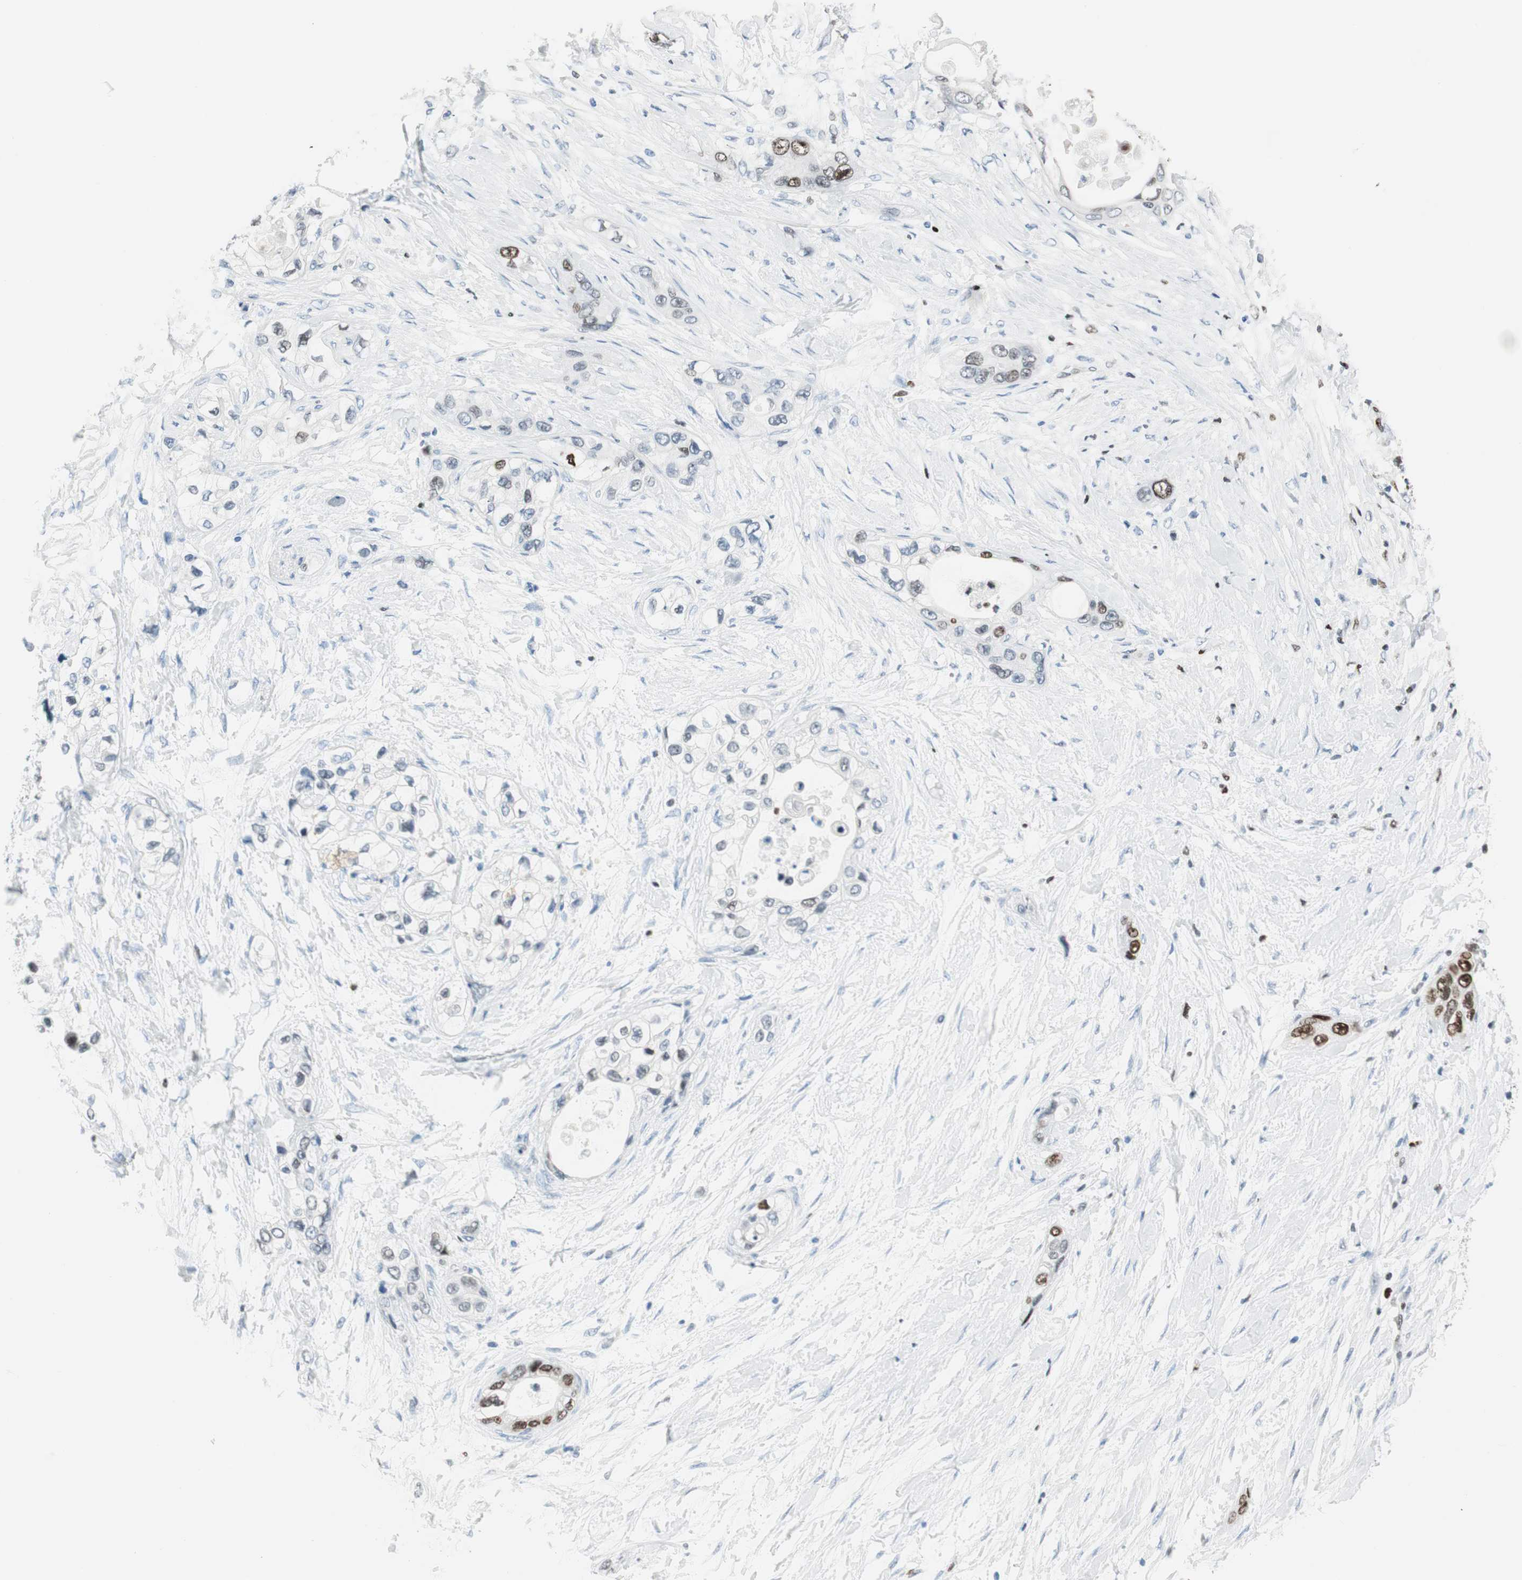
{"staining": {"intensity": "moderate", "quantity": "25%-75%", "location": "nuclear"}, "tissue": "pancreatic cancer", "cell_type": "Tumor cells", "image_type": "cancer", "snomed": [{"axis": "morphology", "description": "Adenocarcinoma, NOS"}, {"axis": "topography", "description": "Pancreas"}], "caption": "The histopathology image reveals a brown stain indicating the presence of a protein in the nuclear of tumor cells in pancreatic cancer. Using DAB (3,3'-diaminobenzidine) (brown) and hematoxylin (blue) stains, captured at high magnification using brightfield microscopy.", "gene": "EZH2", "patient": {"sex": "female", "age": 70}}